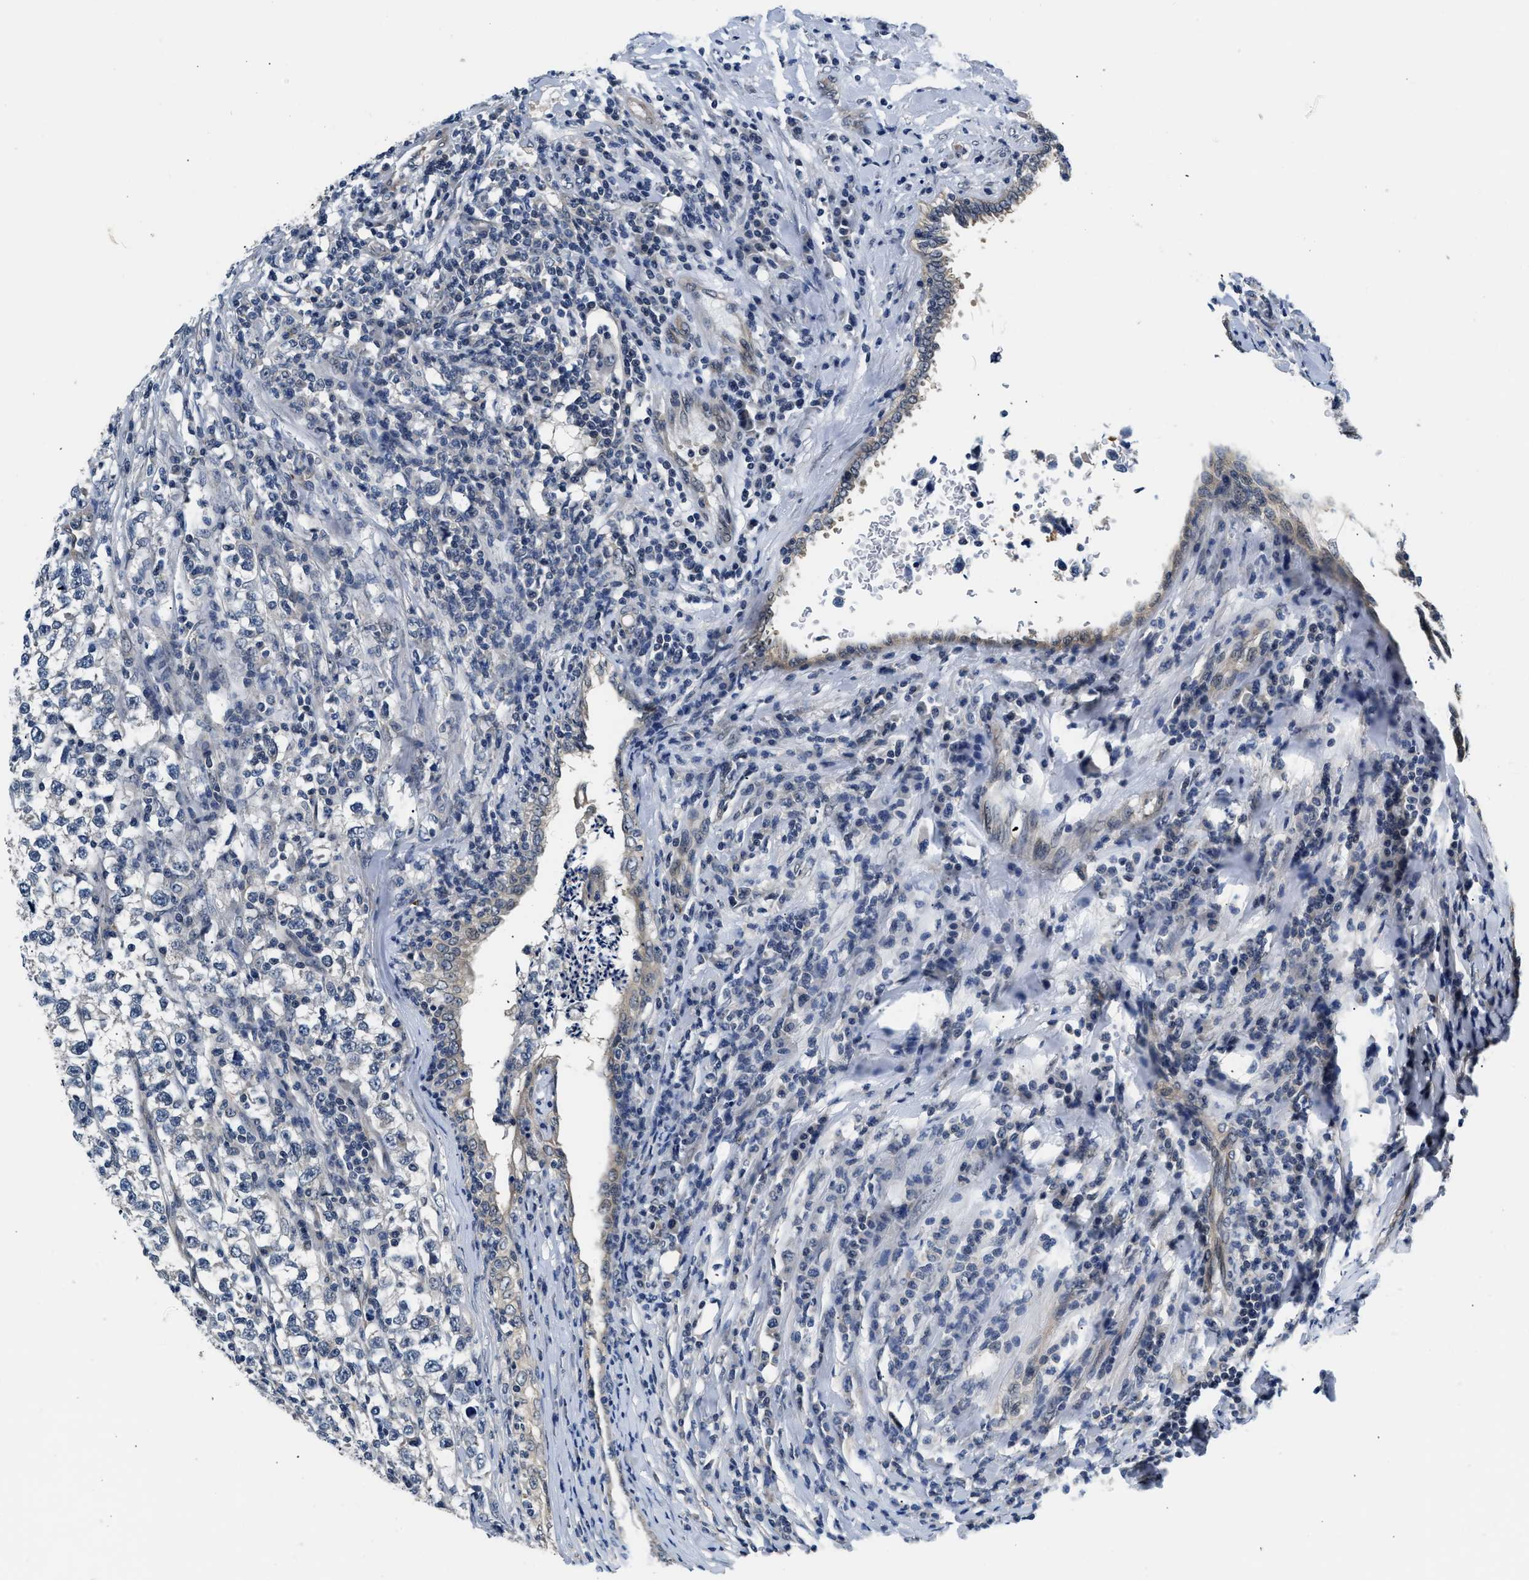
{"staining": {"intensity": "negative", "quantity": "none", "location": "none"}, "tissue": "testis cancer", "cell_type": "Tumor cells", "image_type": "cancer", "snomed": [{"axis": "morphology", "description": "Normal tissue, NOS"}, {"axis": "morphology", "description": "Seminoma, NOS"}, {"axis": "topography", "description": "Testis"}], "caption": "The micrograph exhibits no significant expression in tumor cells of testis cancer (seminoma).", "gene": "SMAD4", "patient": {"sex": "male", "age": 43}}